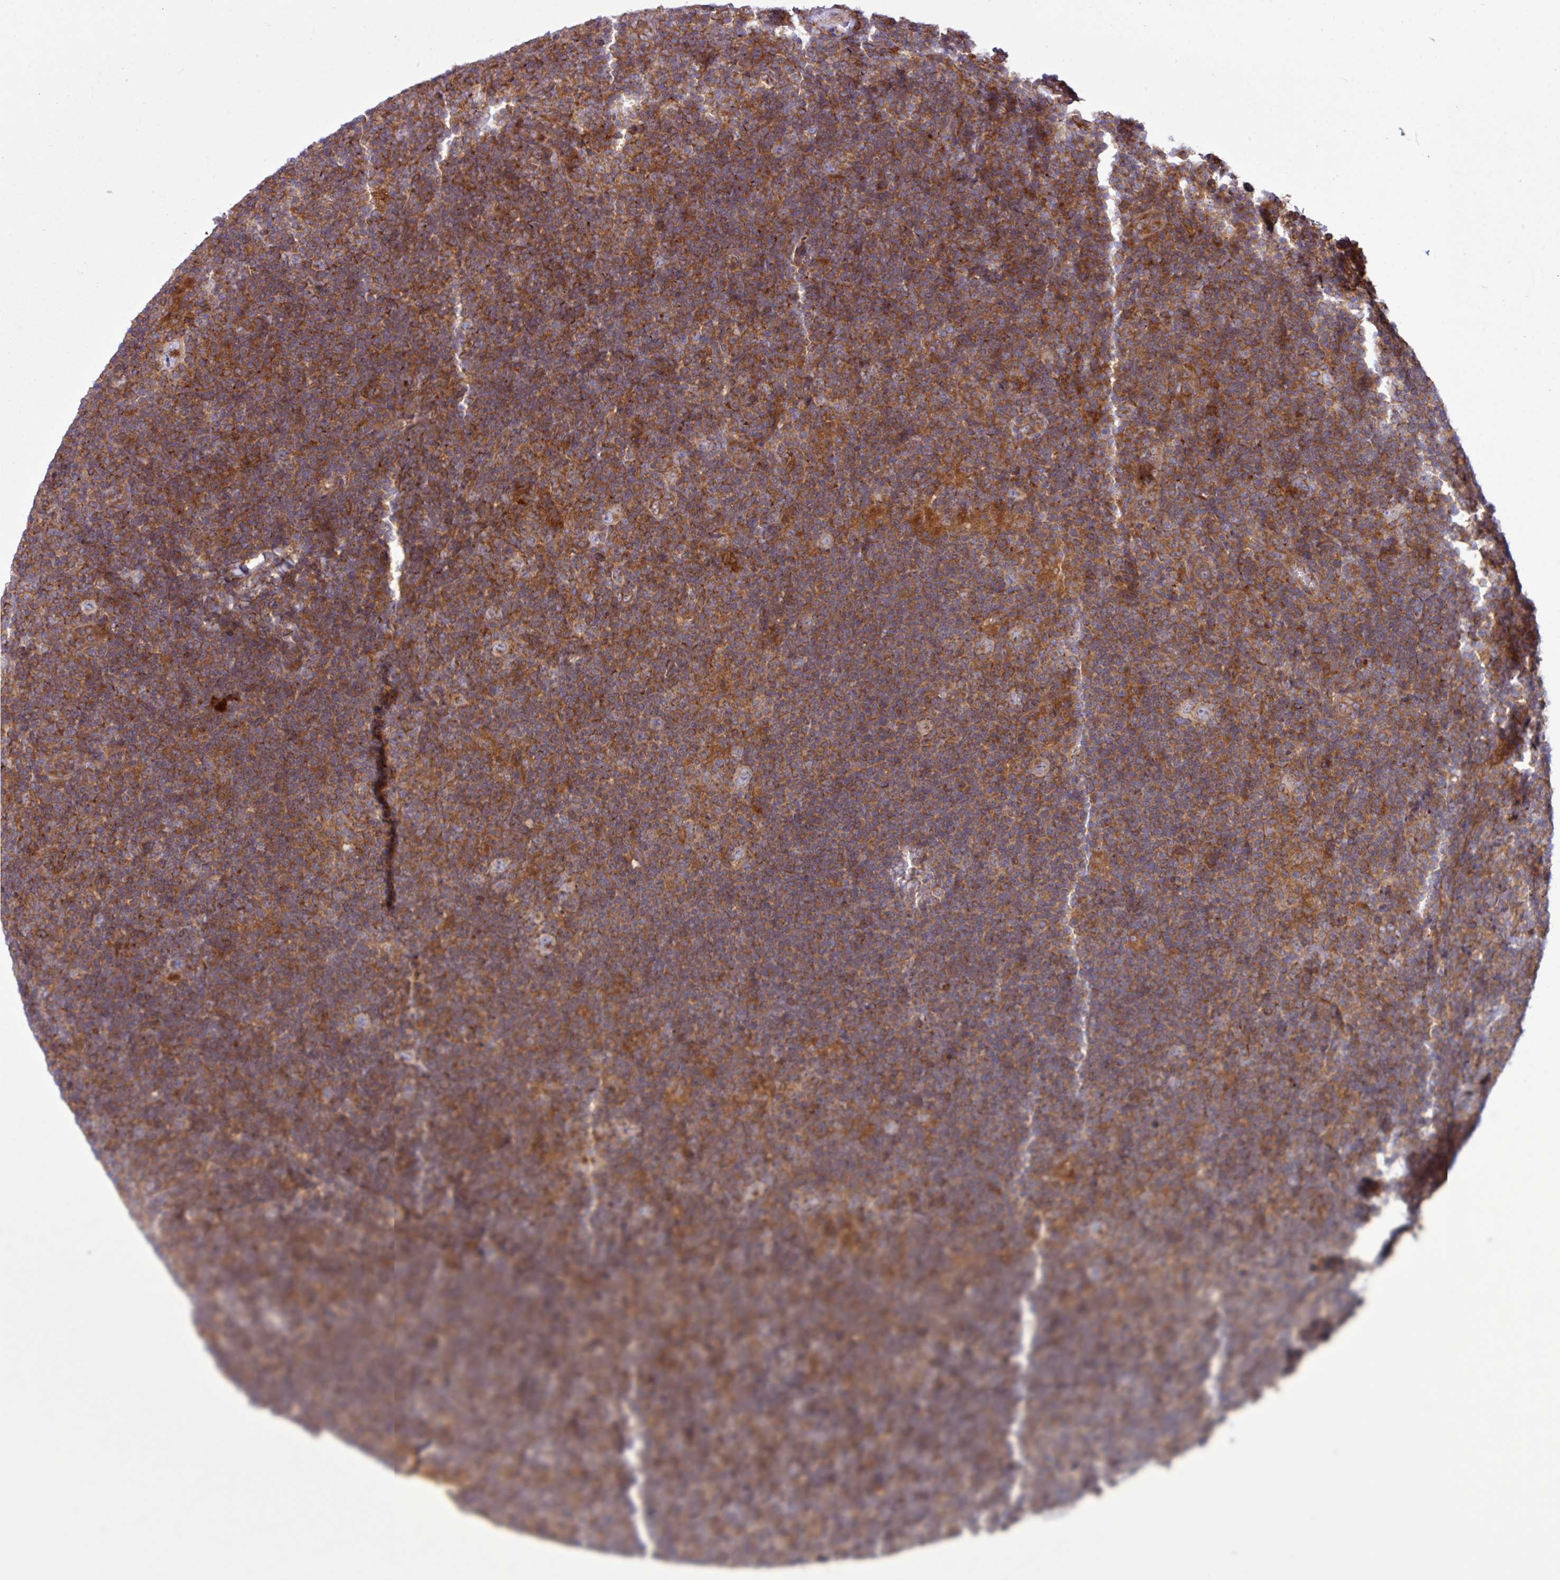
{"staining": {"intensity": "negative", "quantity": "none", "location": "none"}, "tissue": "lymphoma", "cell_type": "Tumor cells", "image_type": "cancer", "snomed": [{"axis": "morphology", "description": "Hodgkin's disease, NOS"}, {"axis": "topography", "description": "Lymph node"}], "caption": "Human lymphoma stained for a protein using immunohistochemistry displays no expression in tumor cells.", "gene": "RAB19", "patient": {"sex": "female", "age": 57}}